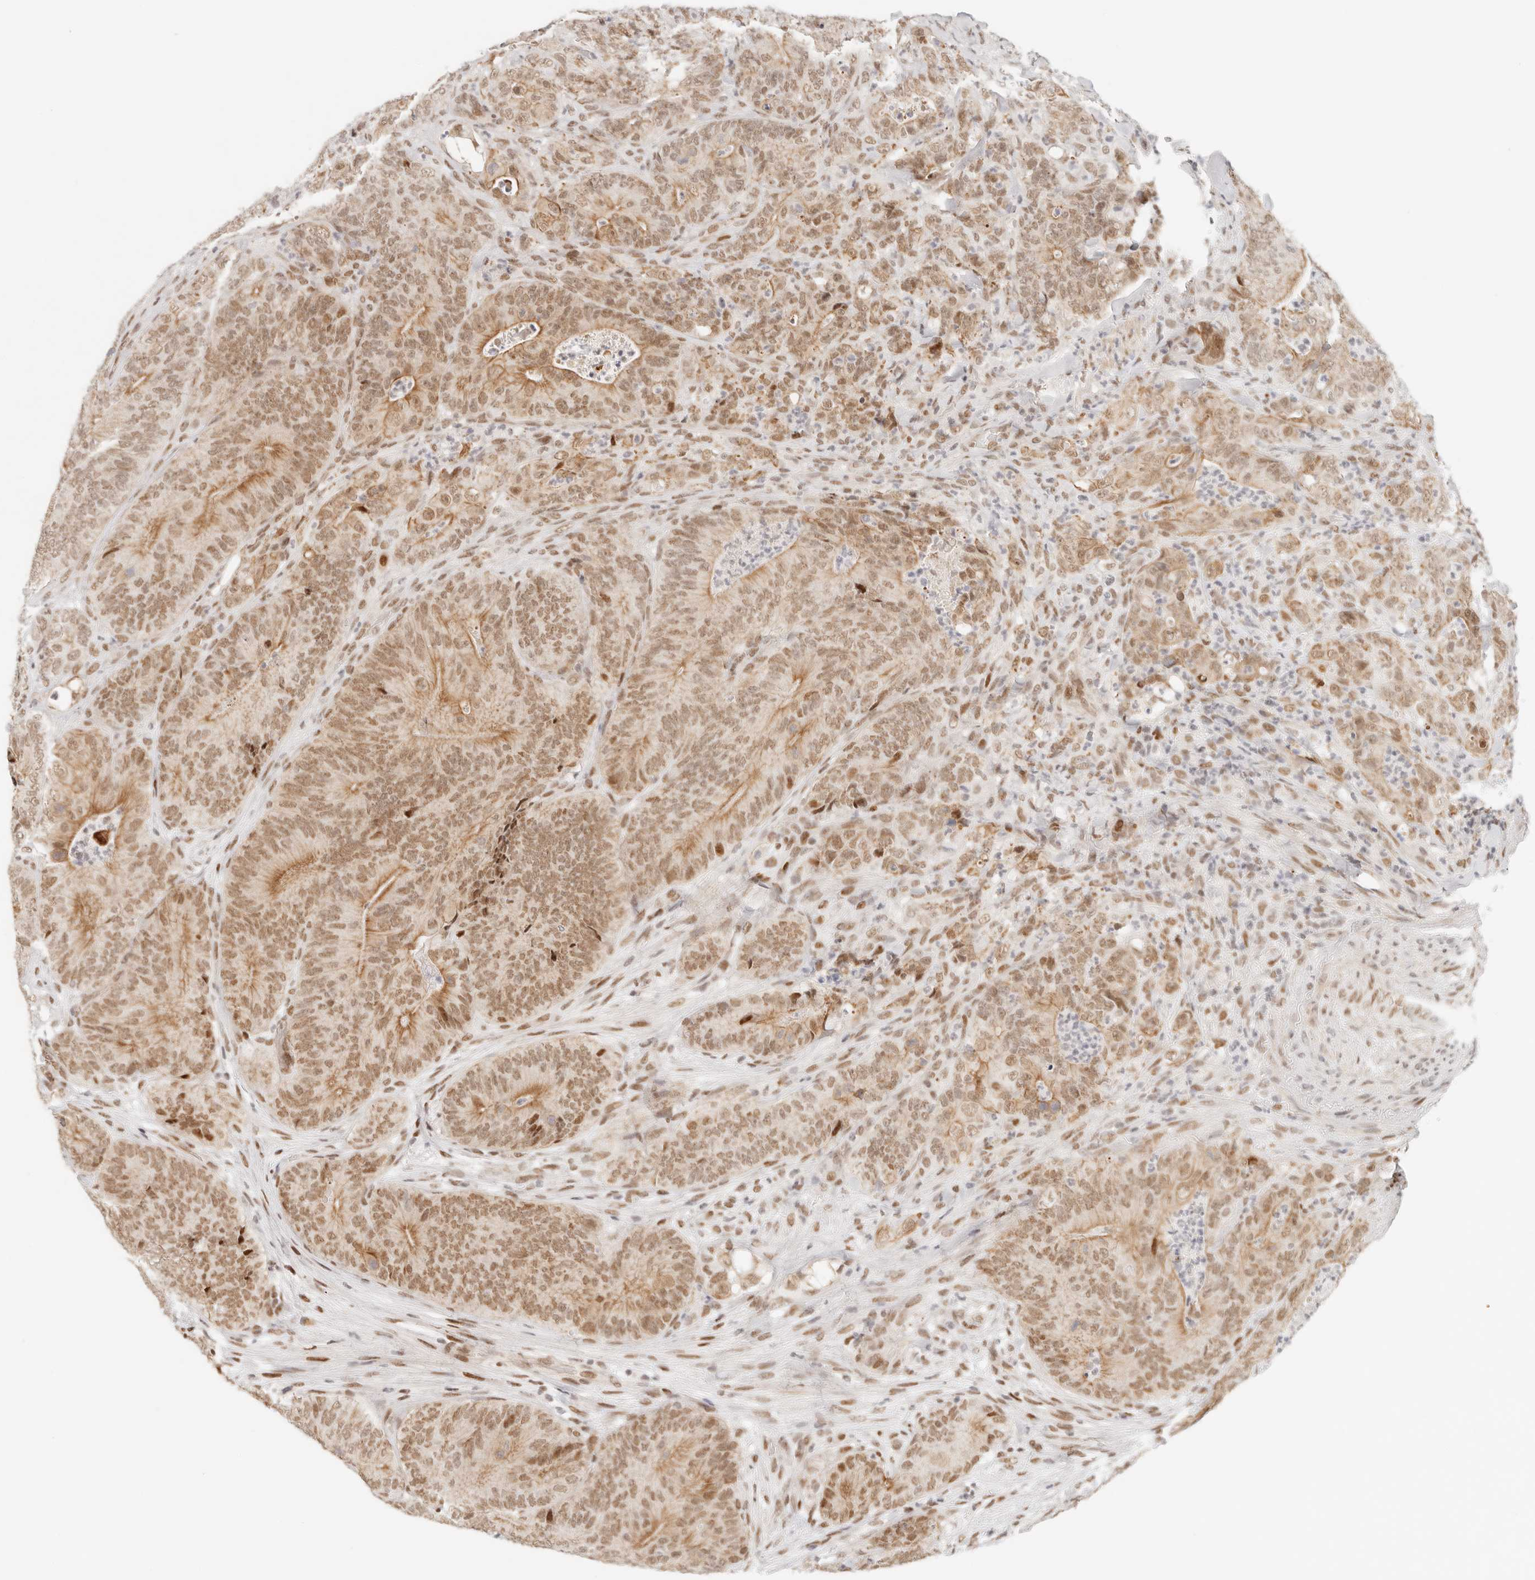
{"staining": {"intensity": "moderate", "quantity": ">75%", "location": "cytoplasmic/membranous,nuclear"}, "tissue": "colorectal cancer", "cell_type": "Tumor cells", "image_type": "cancer", "snomed": [{"axis": "morphology", "description": "Normal tissue, NOS"}, {"axis": "topography", "description": "Colon"}], "caption": "Colorectal cancer was stained to show a protein in brown. There is medium levels of moderate cytoplasmic/membranous and nuclear expression in approximately >75% of tumor cells.", "gene": "HOXC5", "patient": {"sex": "female", "age": 82}}